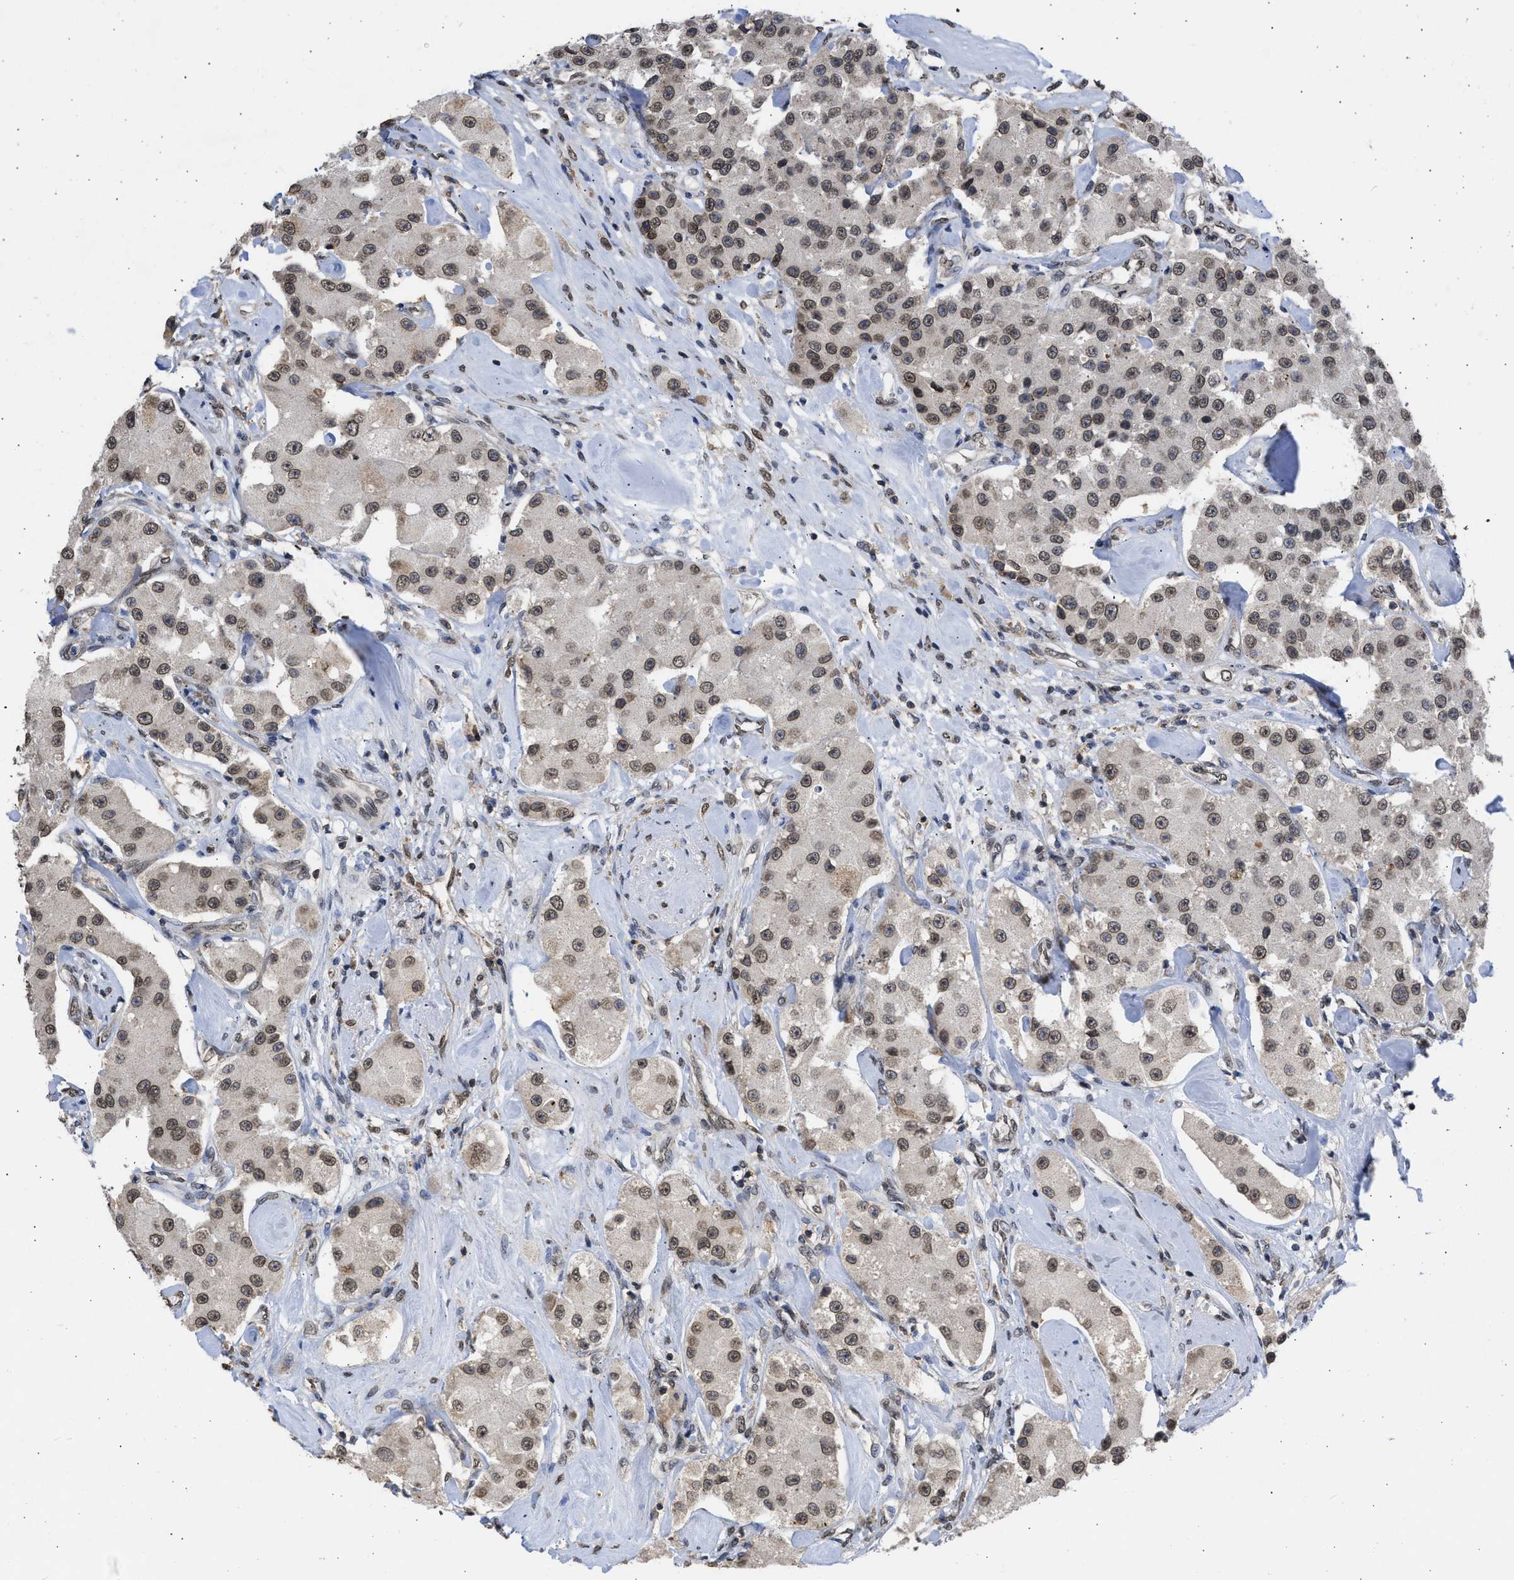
{"staining": {"intensity": "weak", "quantity": ">75%", "location": "cytoplasmic/membranous,nuclear"}, "tissue": "carcinoid", "cell_type": "Tumor cells", "image_type": "cancer", "snomed": [{"axis": "morphology", "description": "Carcinoid, malignant, NOS"}, {"axis": "topography", "description": "Pancreas"}], "caption": "Immunohistochemical staining of human malignant carcinoid reveals low levels of weak cytoplasmic/membranous and nuclear protein staining in approximately >75% of tumor cells.", "gene": "NUP35", "patient": {"sex": "male", "age": 41}}